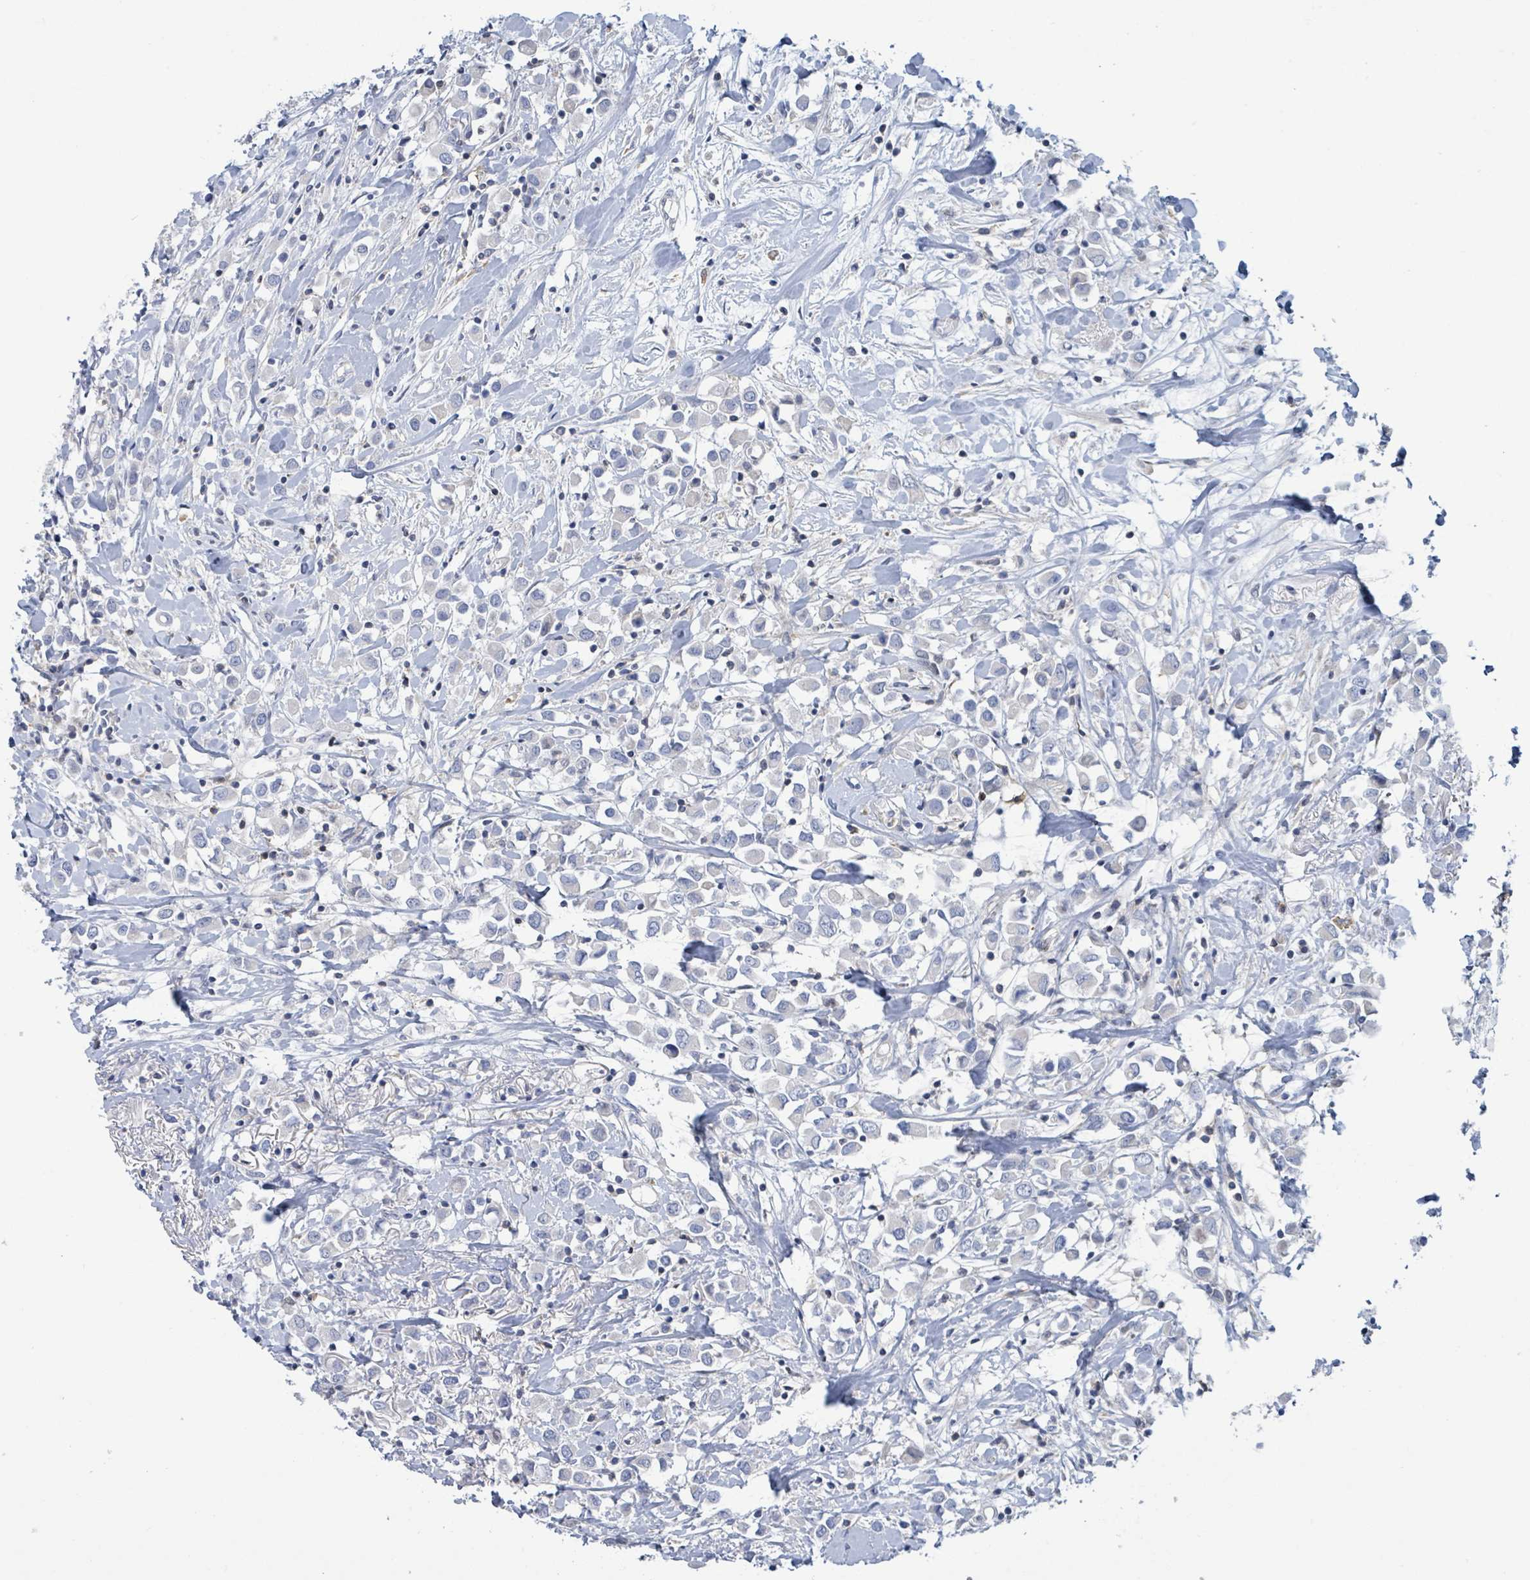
{"staining": {"intensity": "negative", "quantity": "none", "location": "none"}, "tissue": "breast cancer", "cell_type": "Tumor cells", "image_type": "cancer", "snomed": [{"axis": "morphology", "description": "Duct carcinoma"}, {"axis": "topography", "description": "Breast"}], "caption": "This is a micrograph of immunohistochemistry staining of breast cancer, which shows no expression in tumor cells.", "gene": "DGKZ", "patient": {"sex": "female", "age": 61}}